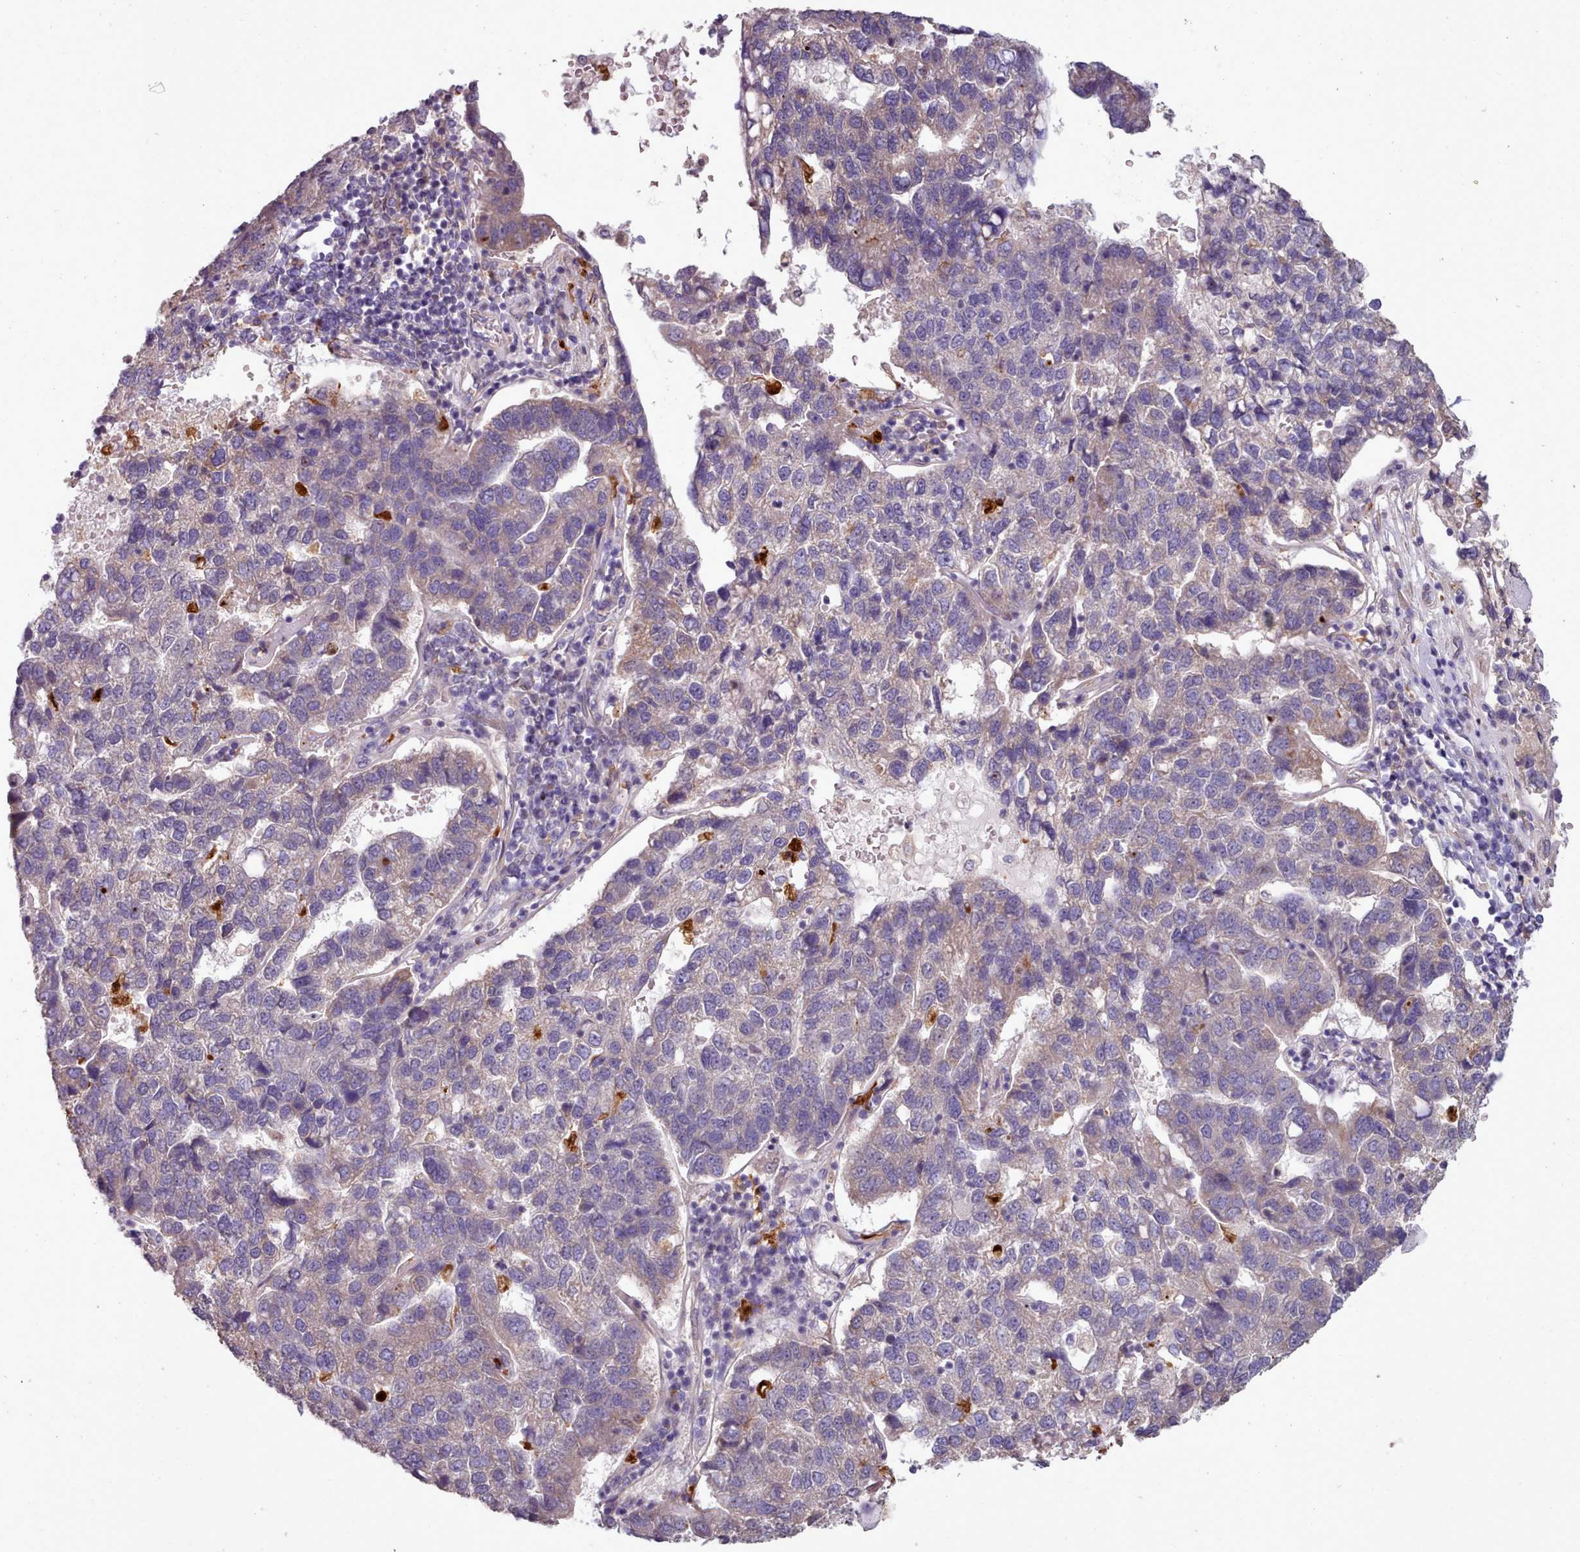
{"staining": {"intensity": "weak", "quantity": "25%-75%", "location": "cytoplasmic/membranous"}, "tissue": "pancreatic cancer", "cell_type": "Tumor cells", "image_type": "cancer", "snomed": [{"axis": "morphology", "description": "Adenocarcinoma, NOS"}, {"axis": "topography", "description": "Pancreas"}], "caption": "A high-resolution image shows immunohistochemistry staining of adenocarcinoma (pancreatic), which displays weak cytoplasmic/membranous expression in about 25%-75% of tumor cells.", "gene": "DPF1", "patient": {"sex": "female", "age": 61}}